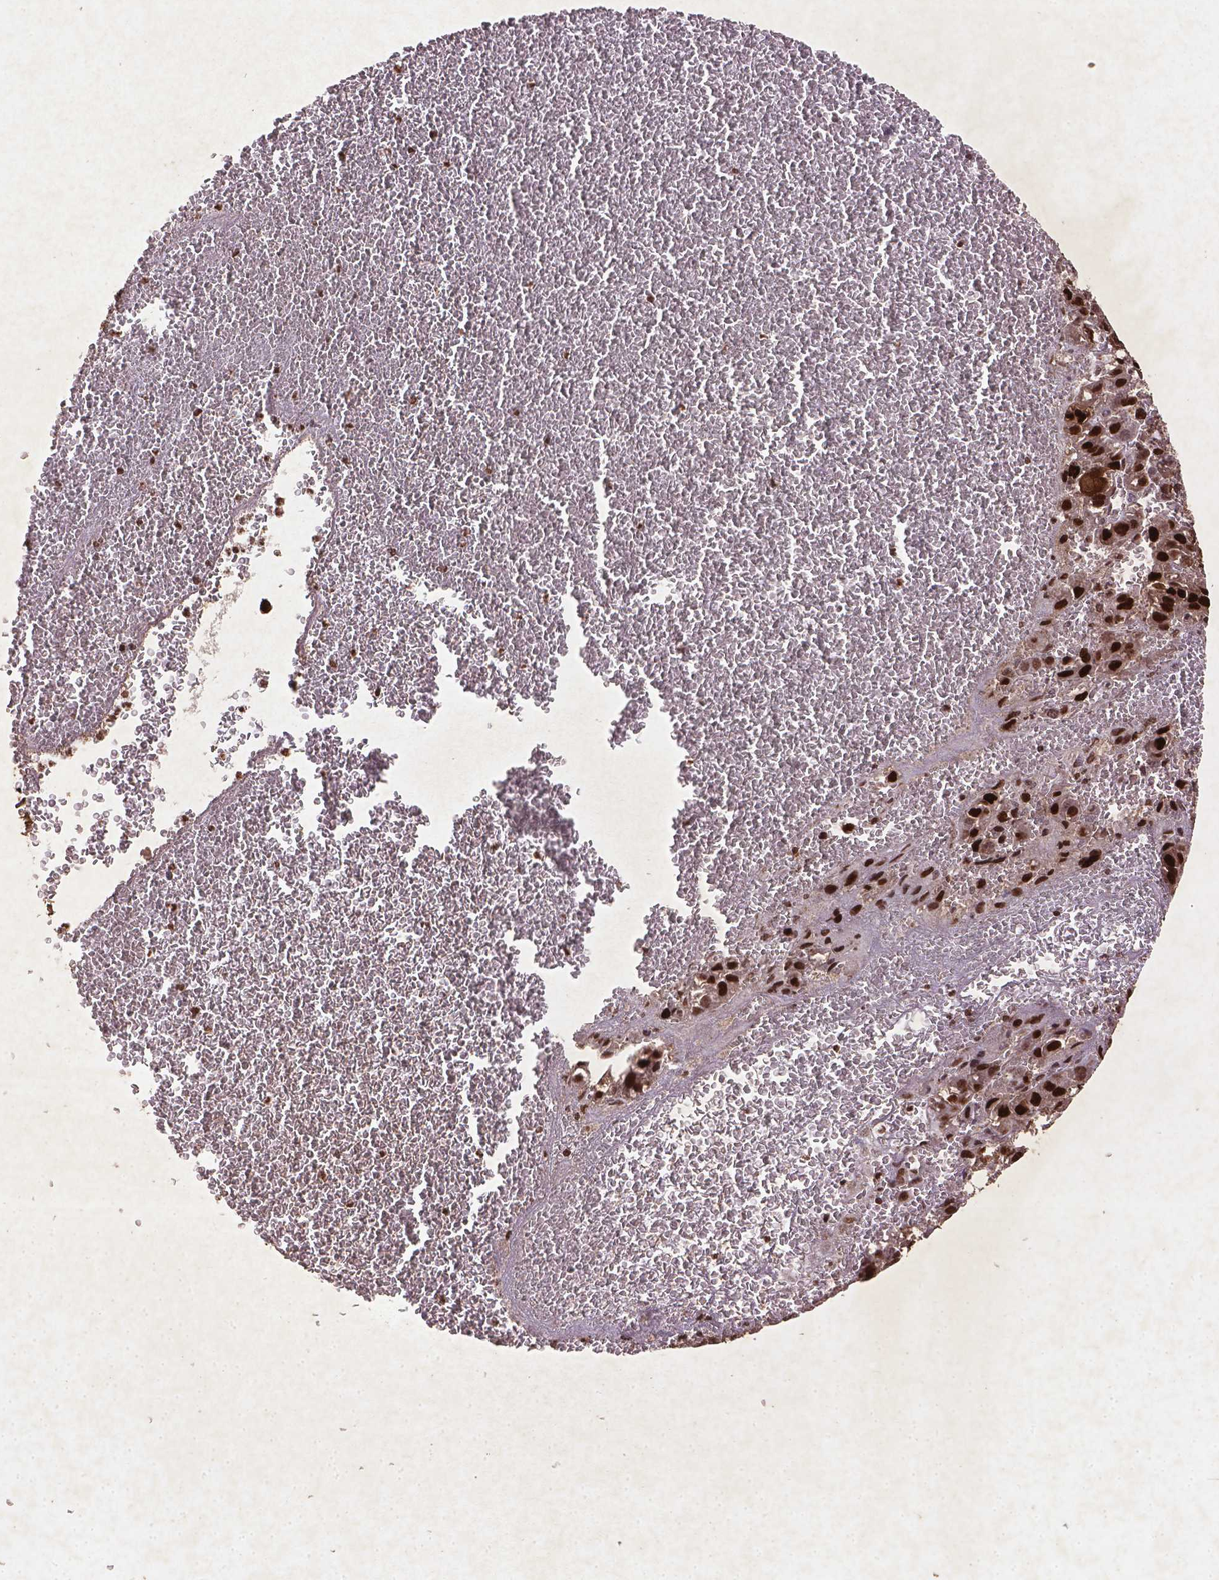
{"staining": {"intensity": "strong", "quantity": ">75%", "location": "nuclear"}, "tissue": "liver cancer", "cell_type": "Tumor cells", "image_type": "cancer", "snomed": [{"axis": "morphology", "description": "Carcinoma, Hepatocellular, NOS"}, {"axis": "topography", "description": "Liver"}], "caption": "High-magnification brightfield microscopy of hepatocellular carcinoma (liver) stained with DAB (3,3'-diaminobenzidine) (brown) and counterstained with hematoxylin (blue). tumor cells exhibit strong nuclear expression is seen in approximately>75% of cells.", "gene": "CDKN1A", "patient": {"sex": "female", "age": 70}}